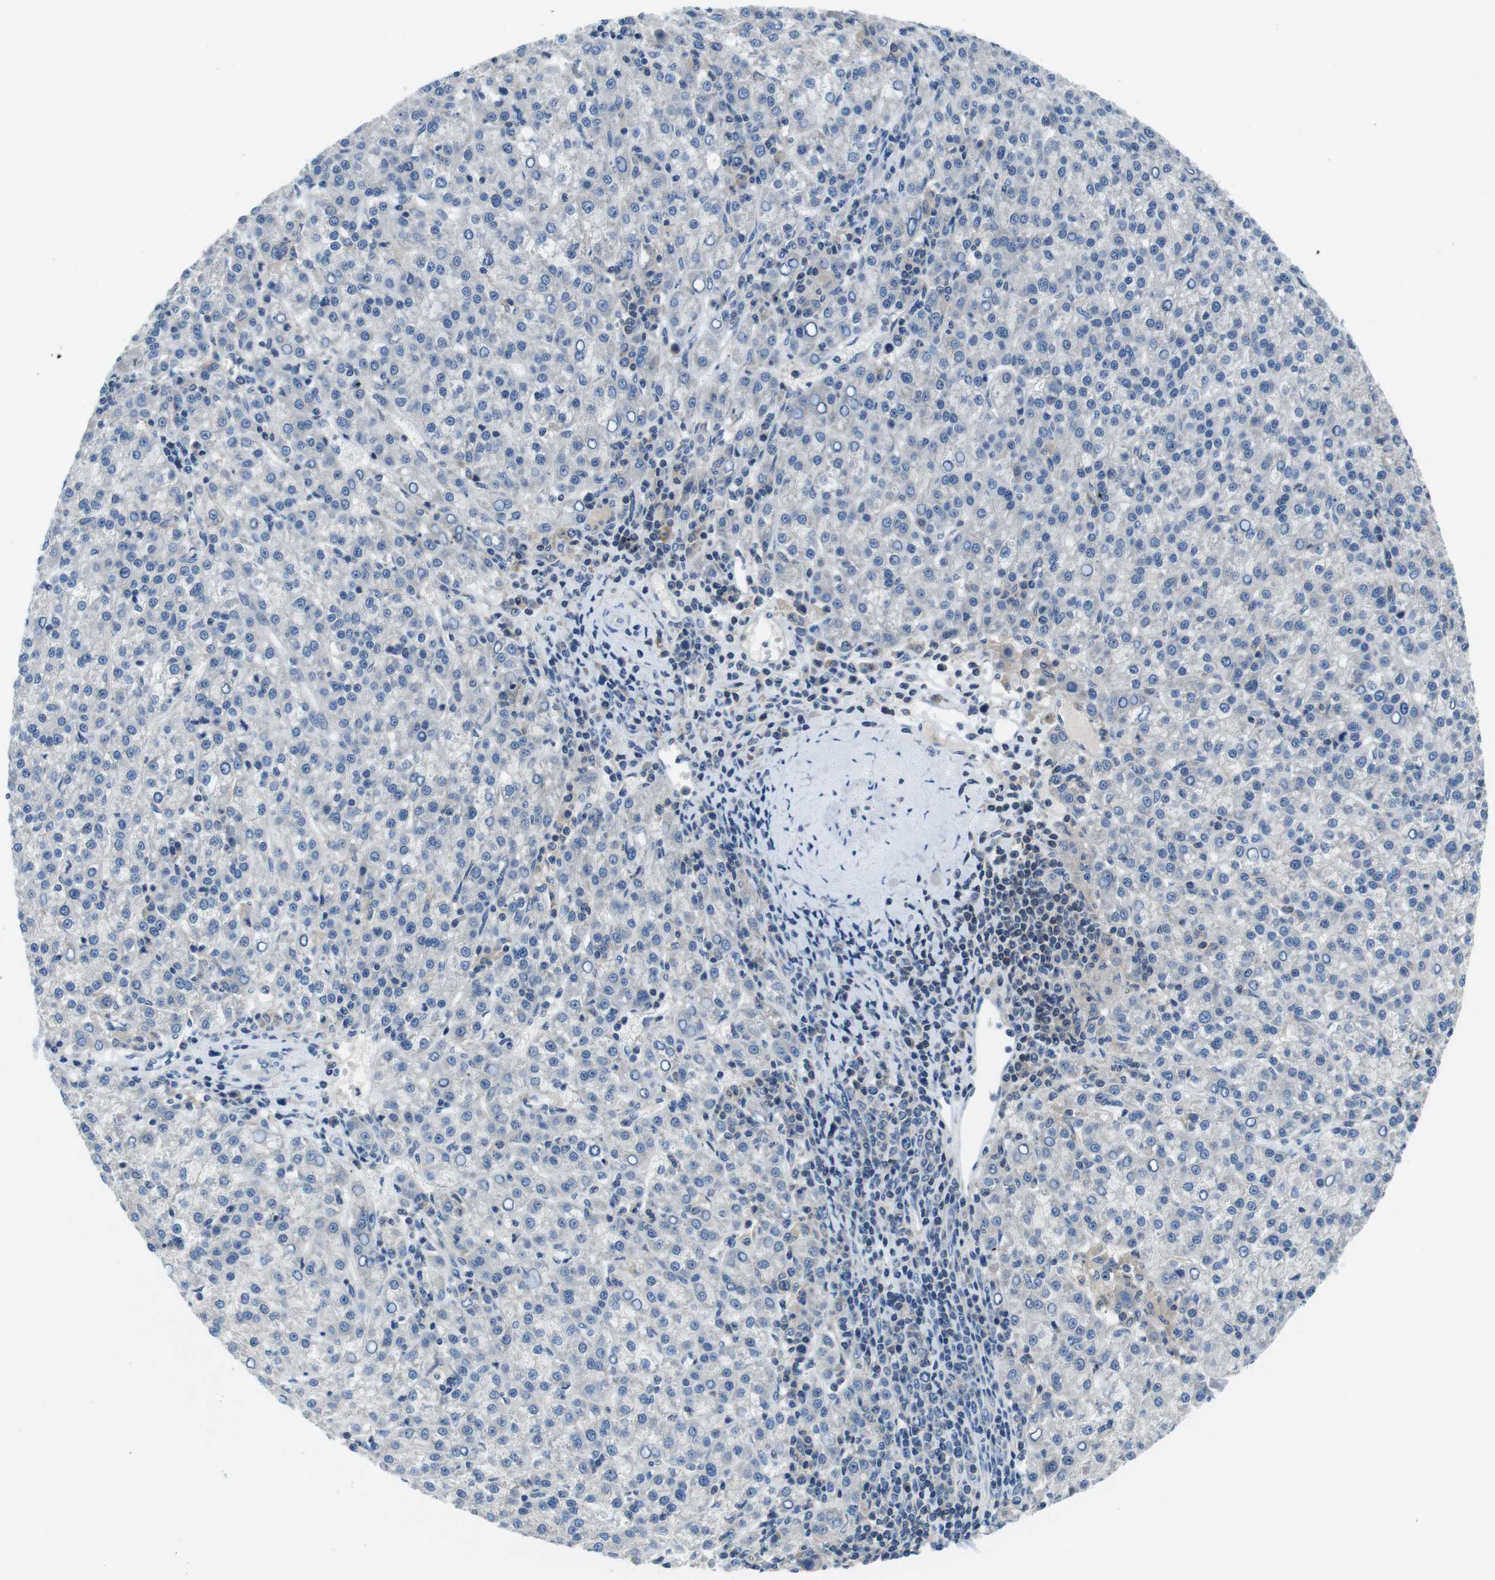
{"staining": {"intensity": "negative", "quantity": "none", "location": "none"}, "tissue": "liver cancer", "cell_type": "Tumor cells", "image_type": "cancer", "snomed": [{"axis": "morphology", "description": "Carcinoma, Hepatocellular, NOS"}, {"axis": "topography", "description": "Liver"}], "caption": "Liver cancer (hepatocellular carcinoma) stained for a protein using immunohistochemistry exhibits no expression tumor cells.", "gene": "PIK3CD", "patient": {"sex": "female", "age": 58}}